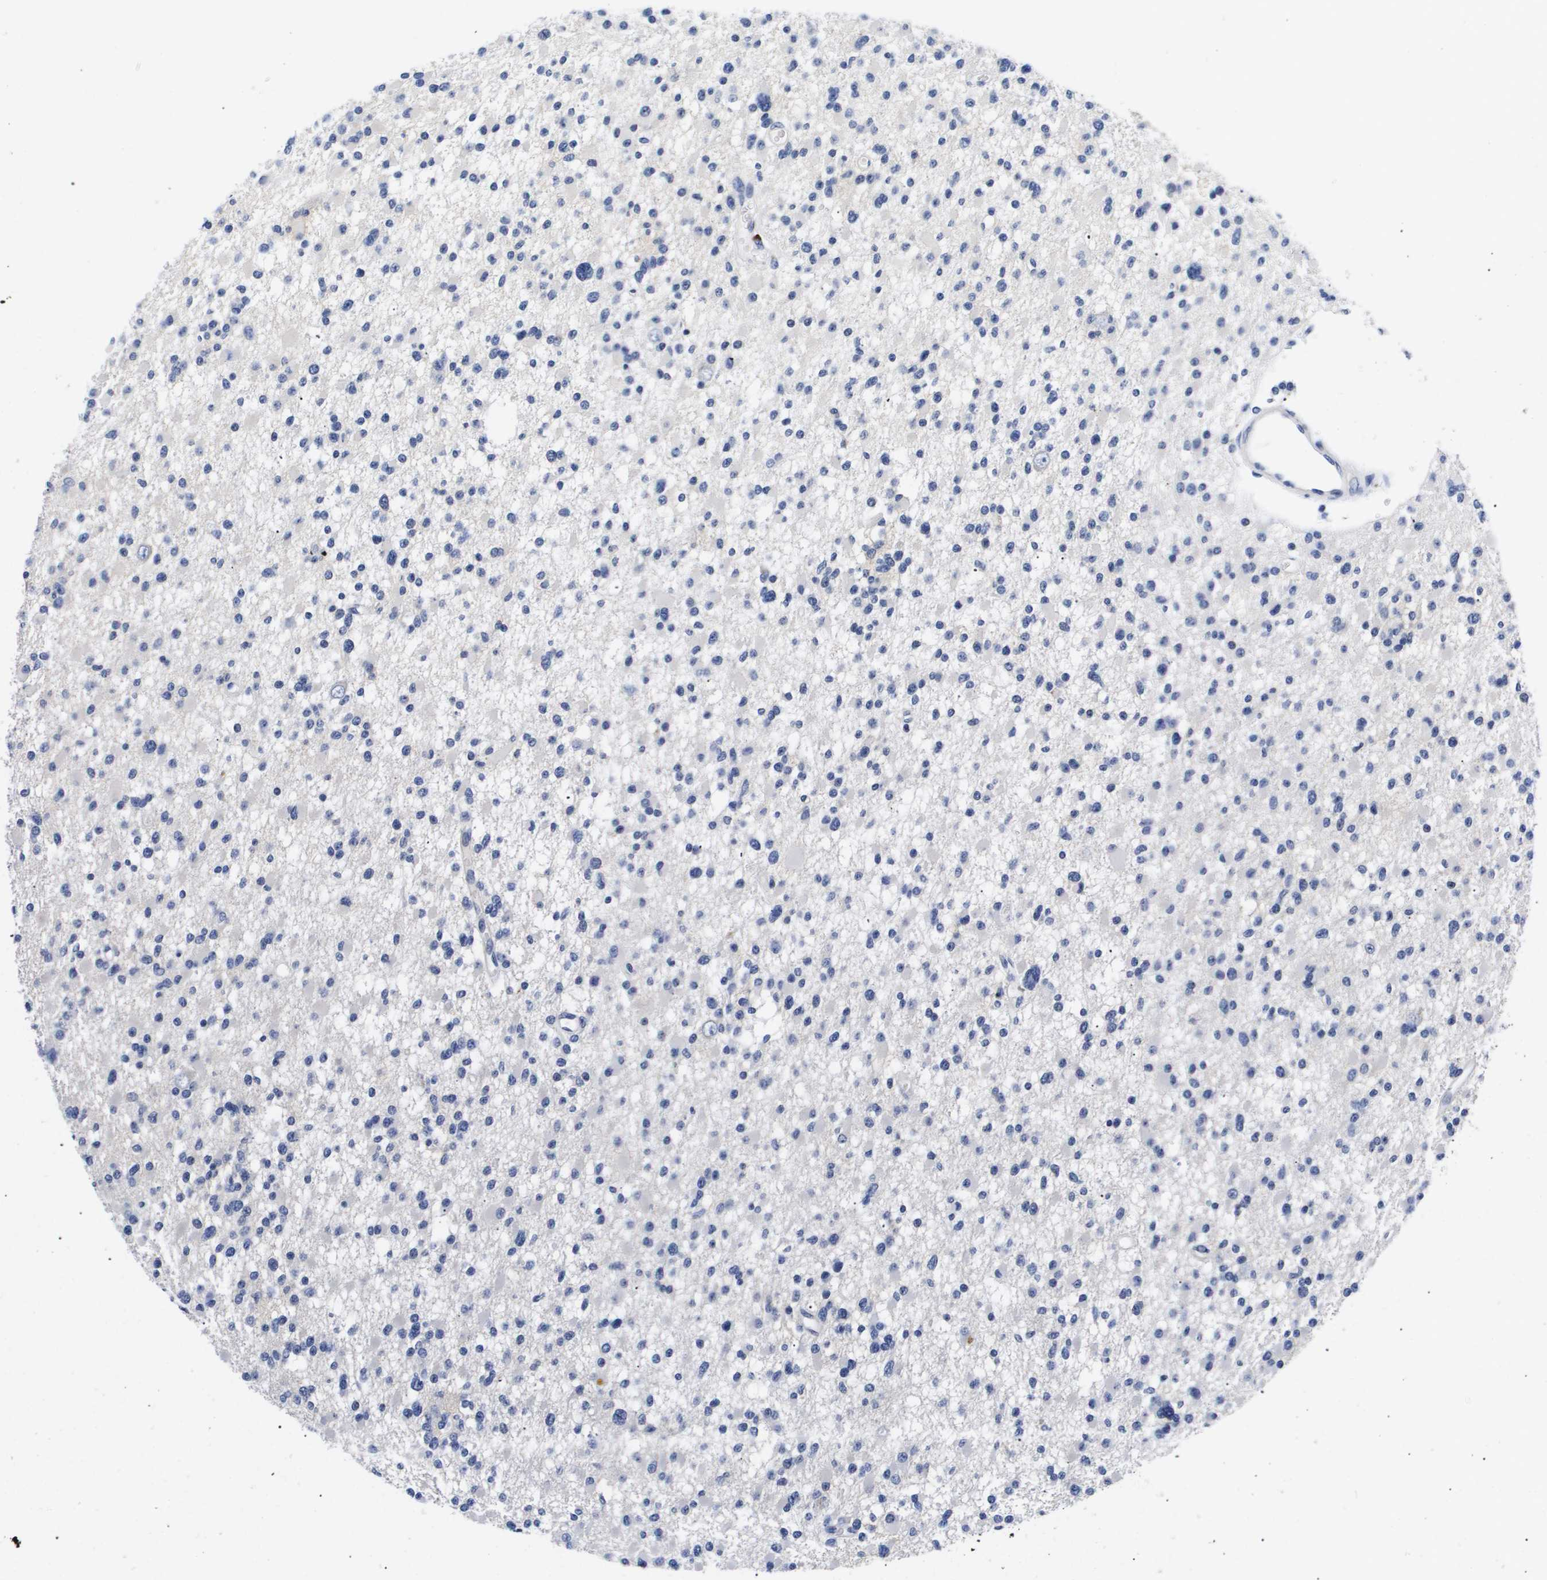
{"staining": {"intensity": "negative", "quantity": "none", "location": "none"}, "tissue": "glioma", "cell_type": "Tumor cells", "image_type": "cancer", "snomed": [{"axis": "morphology", "description": "Glioma, malignant, Low grade"}, {"axis": "topography", "description": "Brain"}], "caption": "Human glioma stained for a protein using immunohistochemistry demonstrates no expression in tumor cells.", "gene": "ATP6V0A4", "patient": {"sex": "female", "age": 22}}